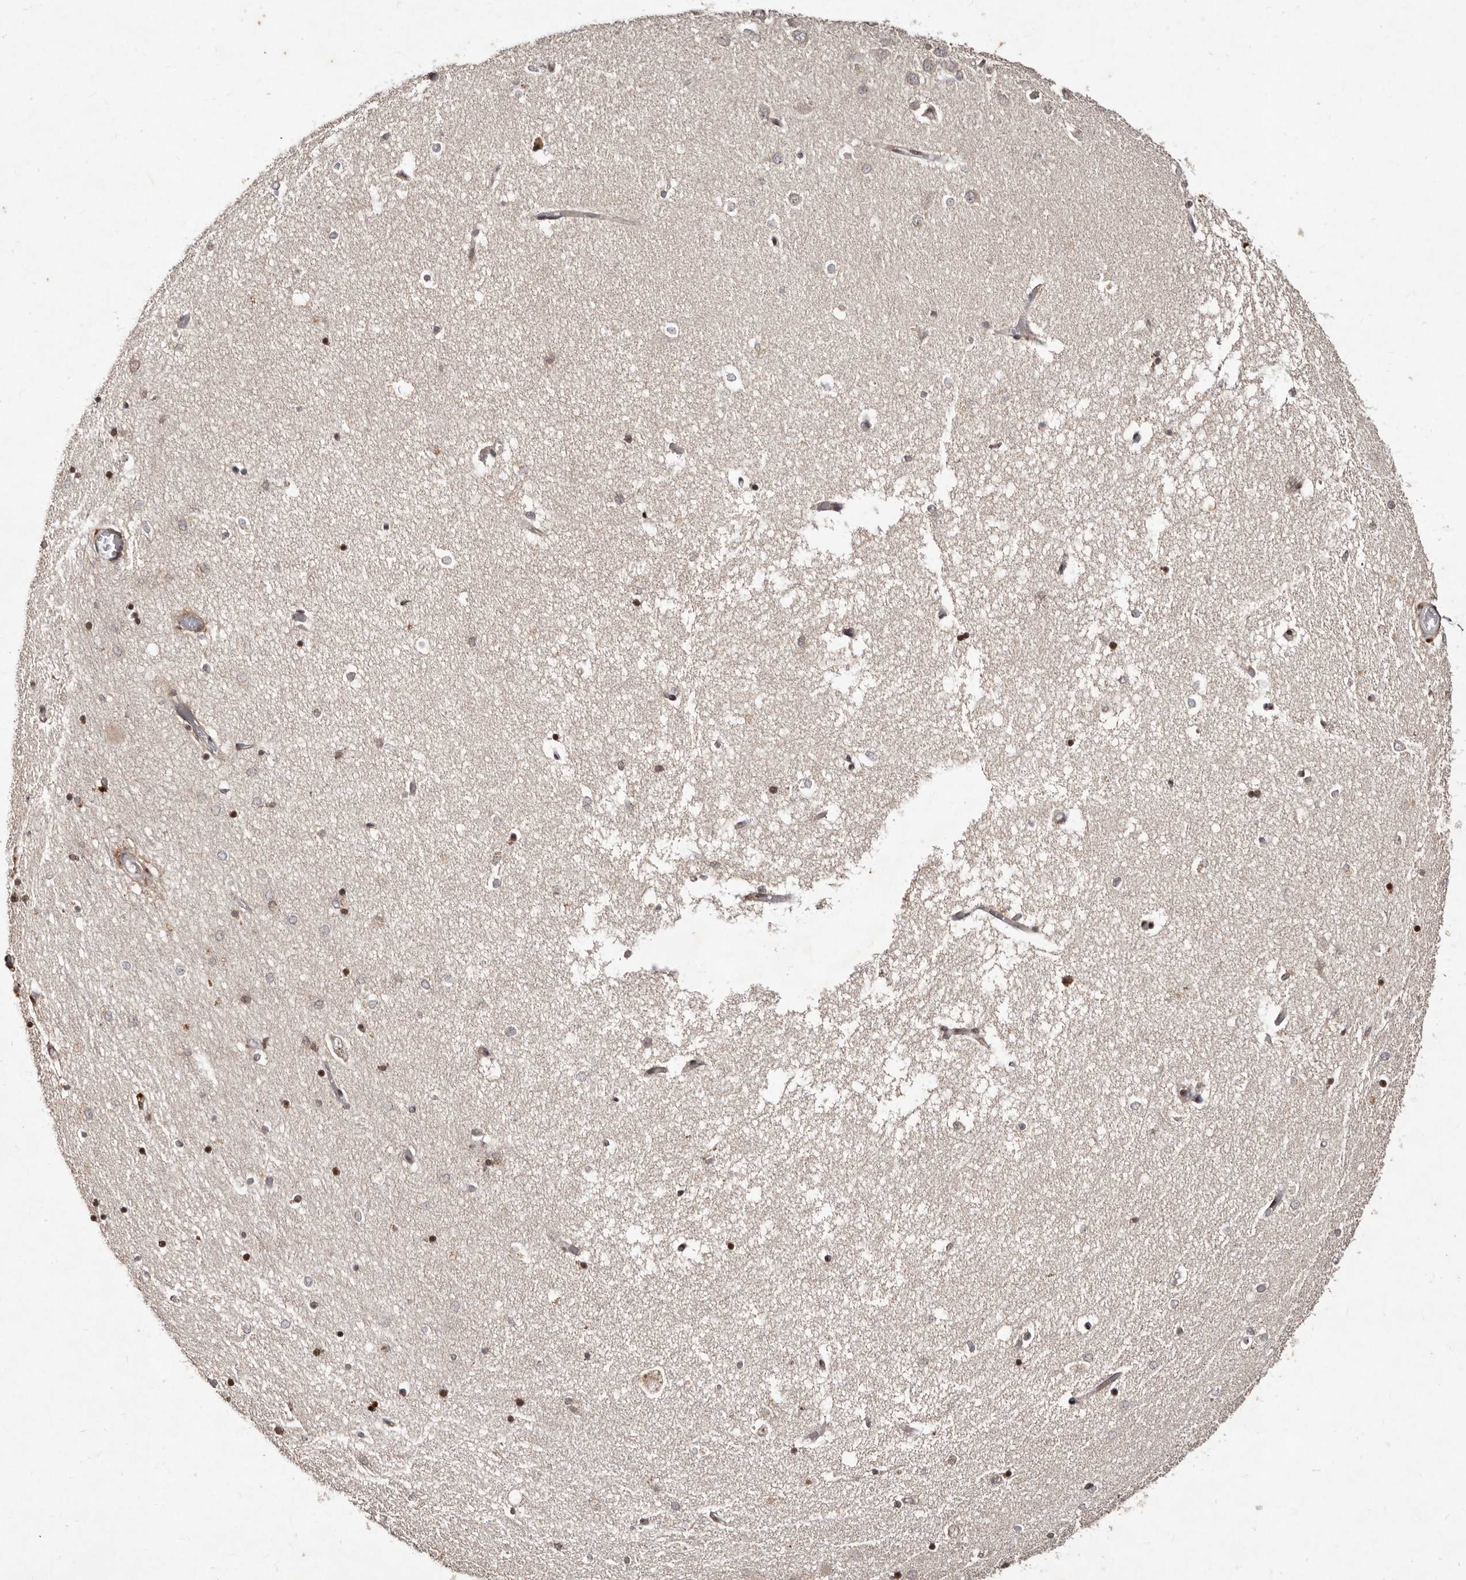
{"staining": {"intensity": "moderate", "quantity": "<25%", "location": "nuclear"}, "tissue": "hippocampus", "cell_type": "Glial cells", "image_type": "normal", "snomed": [{"axis": "morphology", "description": "Normal tissue, NOS"}, {"axis": "topography", "description": "Hippocampus"}], "caption": "About <25% of glial cells in normal human hippocampus show moderate nuclear protein staining as visualized by brown immunohistochemical staining.", "gene": "LCORL", "patient": {"sex": "male", "age": 45}}